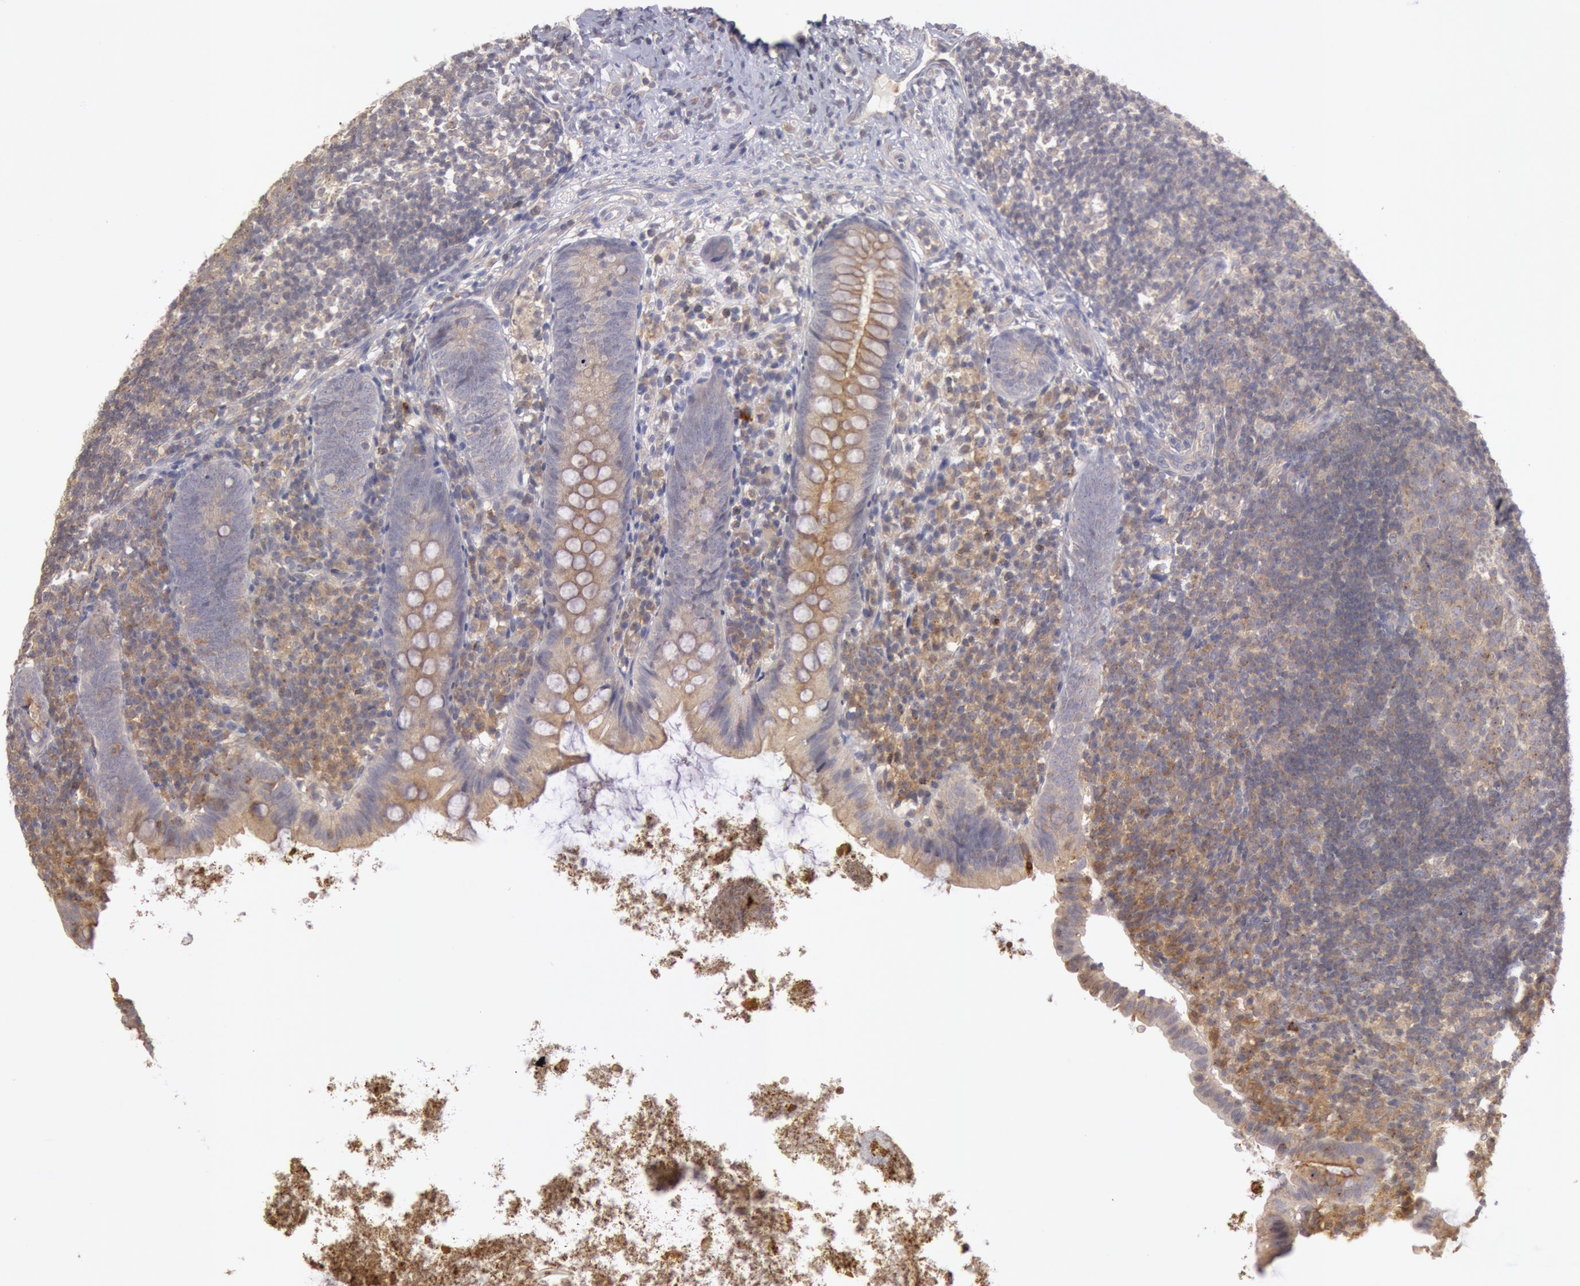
{"staining": {"intensity": "moderate", "quantity": ">75%", "location": "cytoplasmic/membranous"}, "tissue": "appendix", "cell_type": "Glandular cells", "image_type": "normal", "snomed": [{"axis": "morphology", "description": "Normal tissue, NOS"}, {"axis": "topography", "description": "Appendix"}], "caption": "Immunohistochemistry image of normal appendix stained for a protein (brown), which shows medium levels of moderate cytoplasmic/membranous staining in about >75% of glandular cells.", "gene": "PLA2G6", "patient": {"sex": "female", "age": 9}}